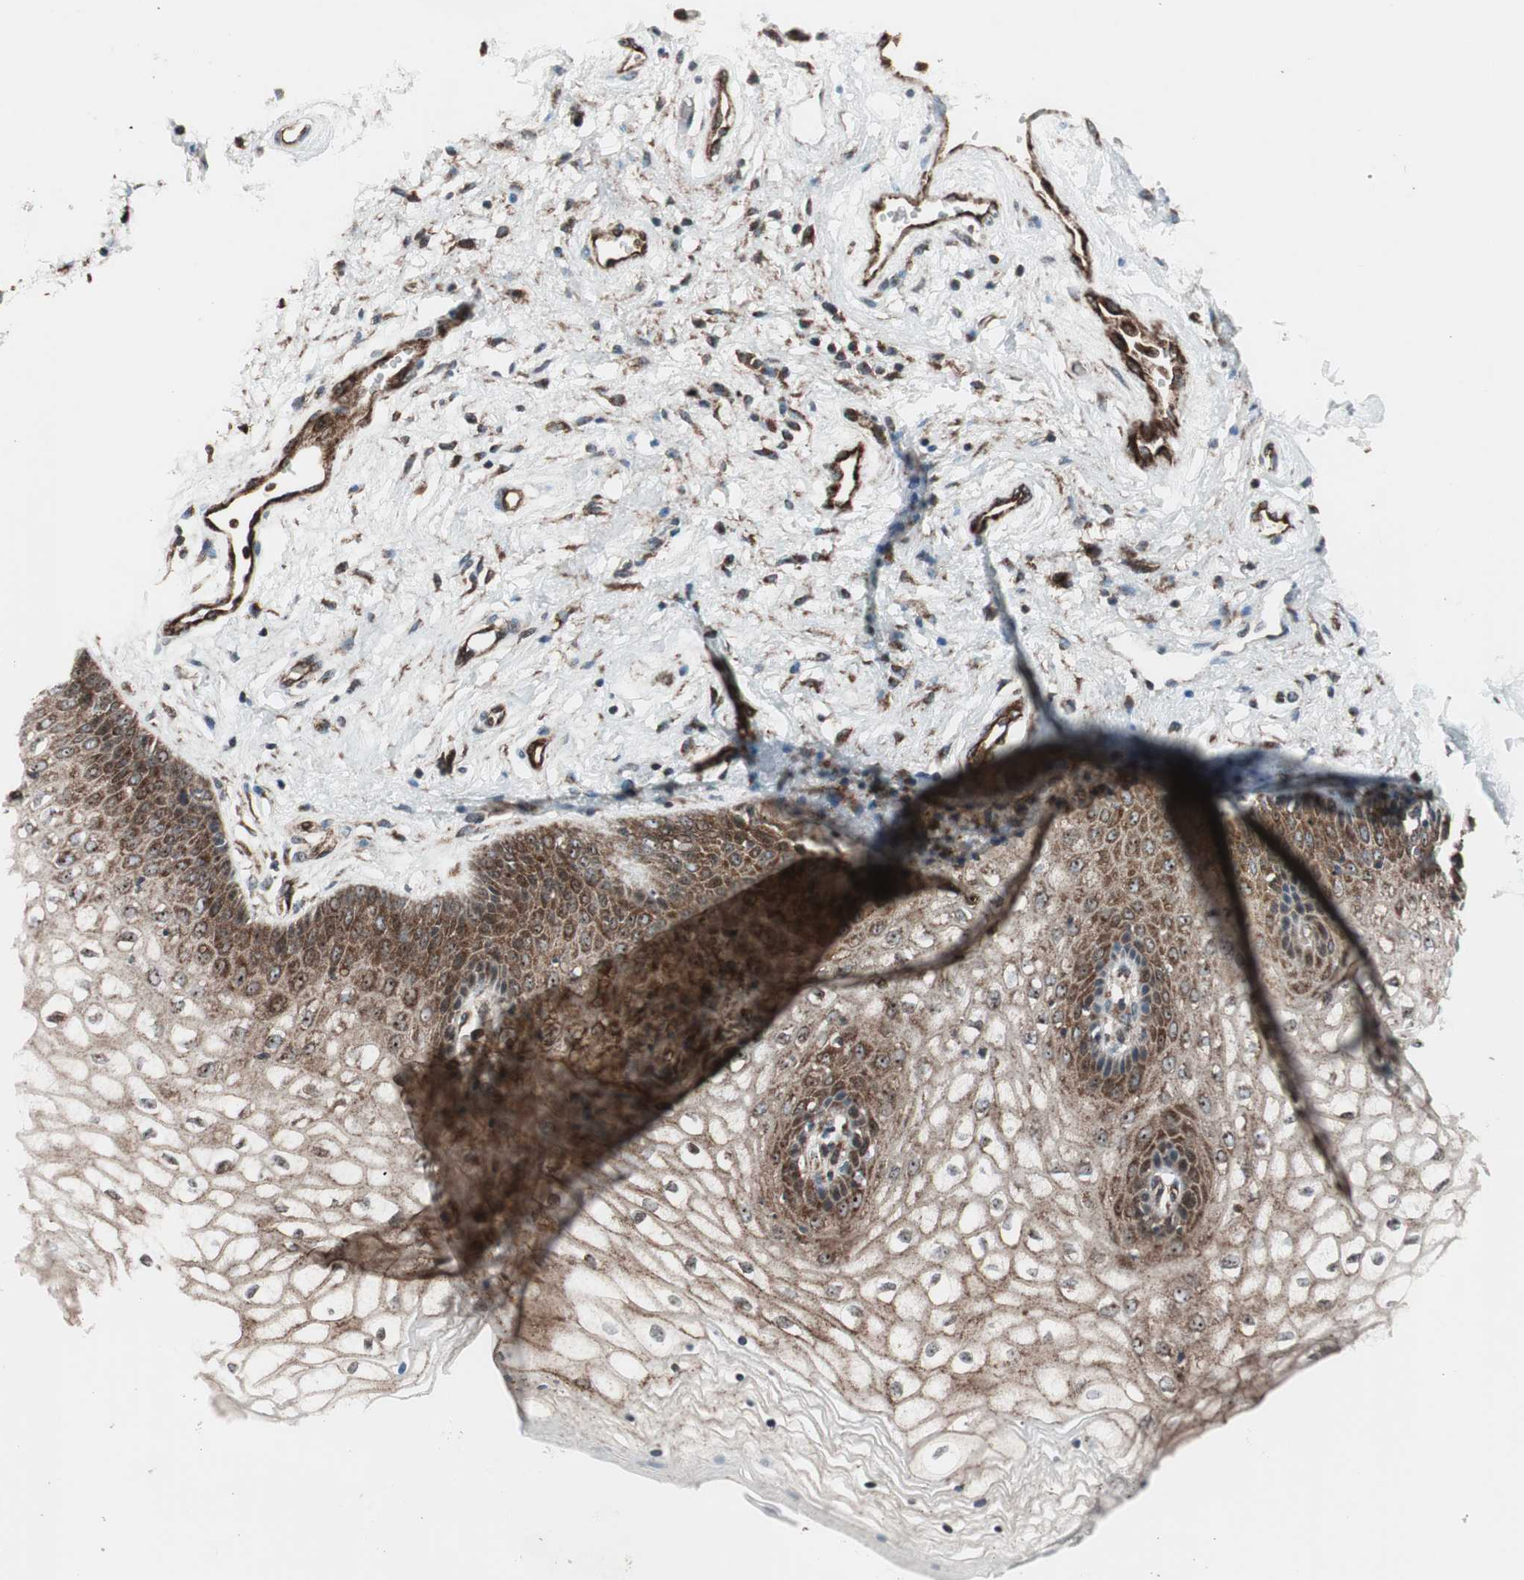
{"staining": {"intensity": "strong", "quantity": ">75%", "location": "cytoplasmic/membranous"}, "tissue": "vagina", "cell_type": "Squamous epithelial cells", "image_type": "normal", "snomed": [{"axis": "morphology", "description": "Normal tissue, NOS"}, {"axis": "topography", "description": "Vagina"}], "caption": "Brown immunohistochemical staining in benign vagina shows strong cytoplasmic/membranous staining in about >75% of squamous epithelial cells.", "gene": "CCL14", "patient": {"sex": "female", "age": 34}}